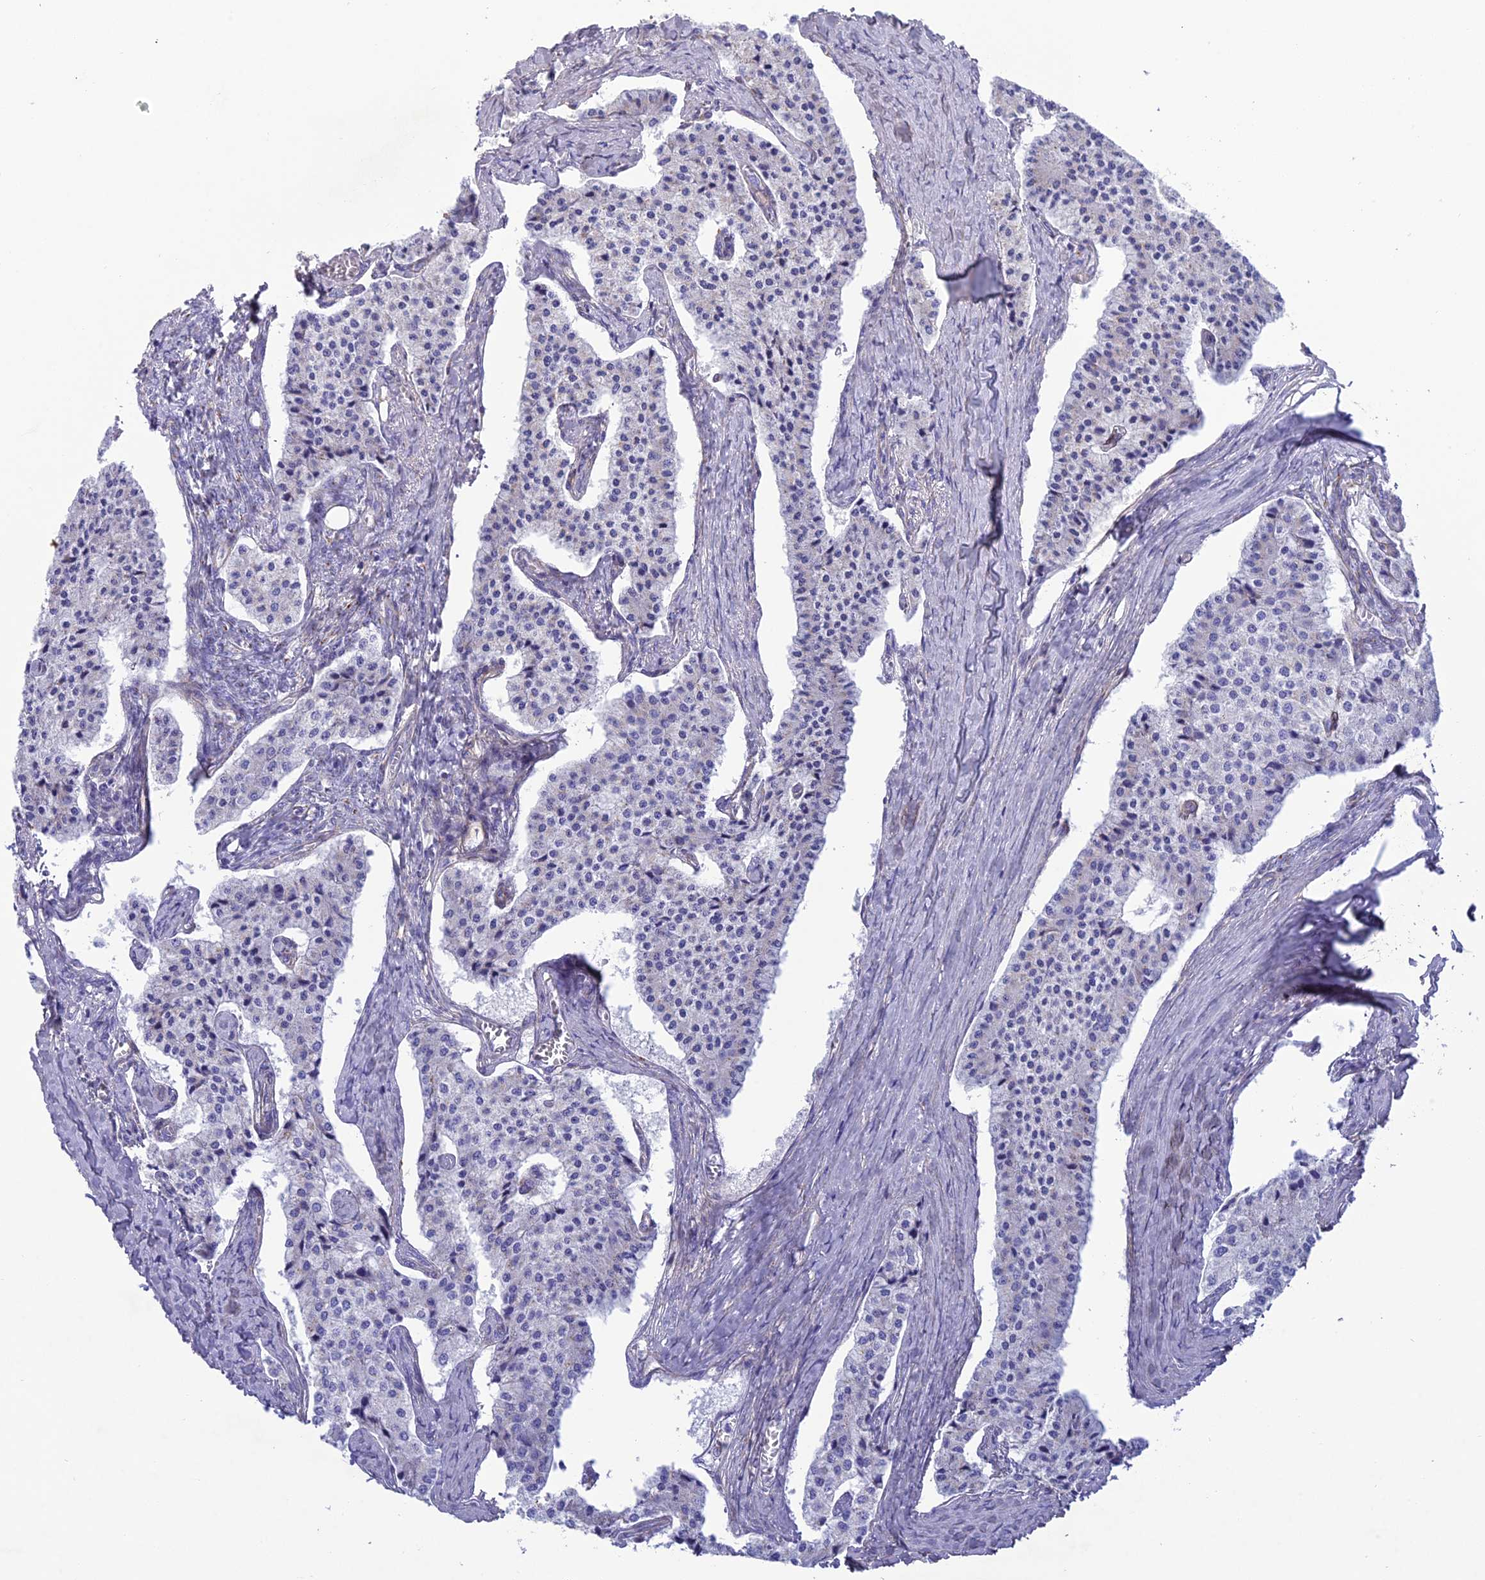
{"staining": {"intensity": "negative", "quantity": "none", "location": "none"}, "tissue": "carcinoid", "cell_type": "Tumor cells", "image_type": "cancer", "snomed": [{"axis": "morphology", "description": "Carcinoid, malignant, NOS"}, {"axis": "topography", "description": "Colon"}], "caption": "IHC of human carcinoid reveals no staining in tumor cells.", "gene": "TNS1", "patient": {"sex": "female", "age": 52}}